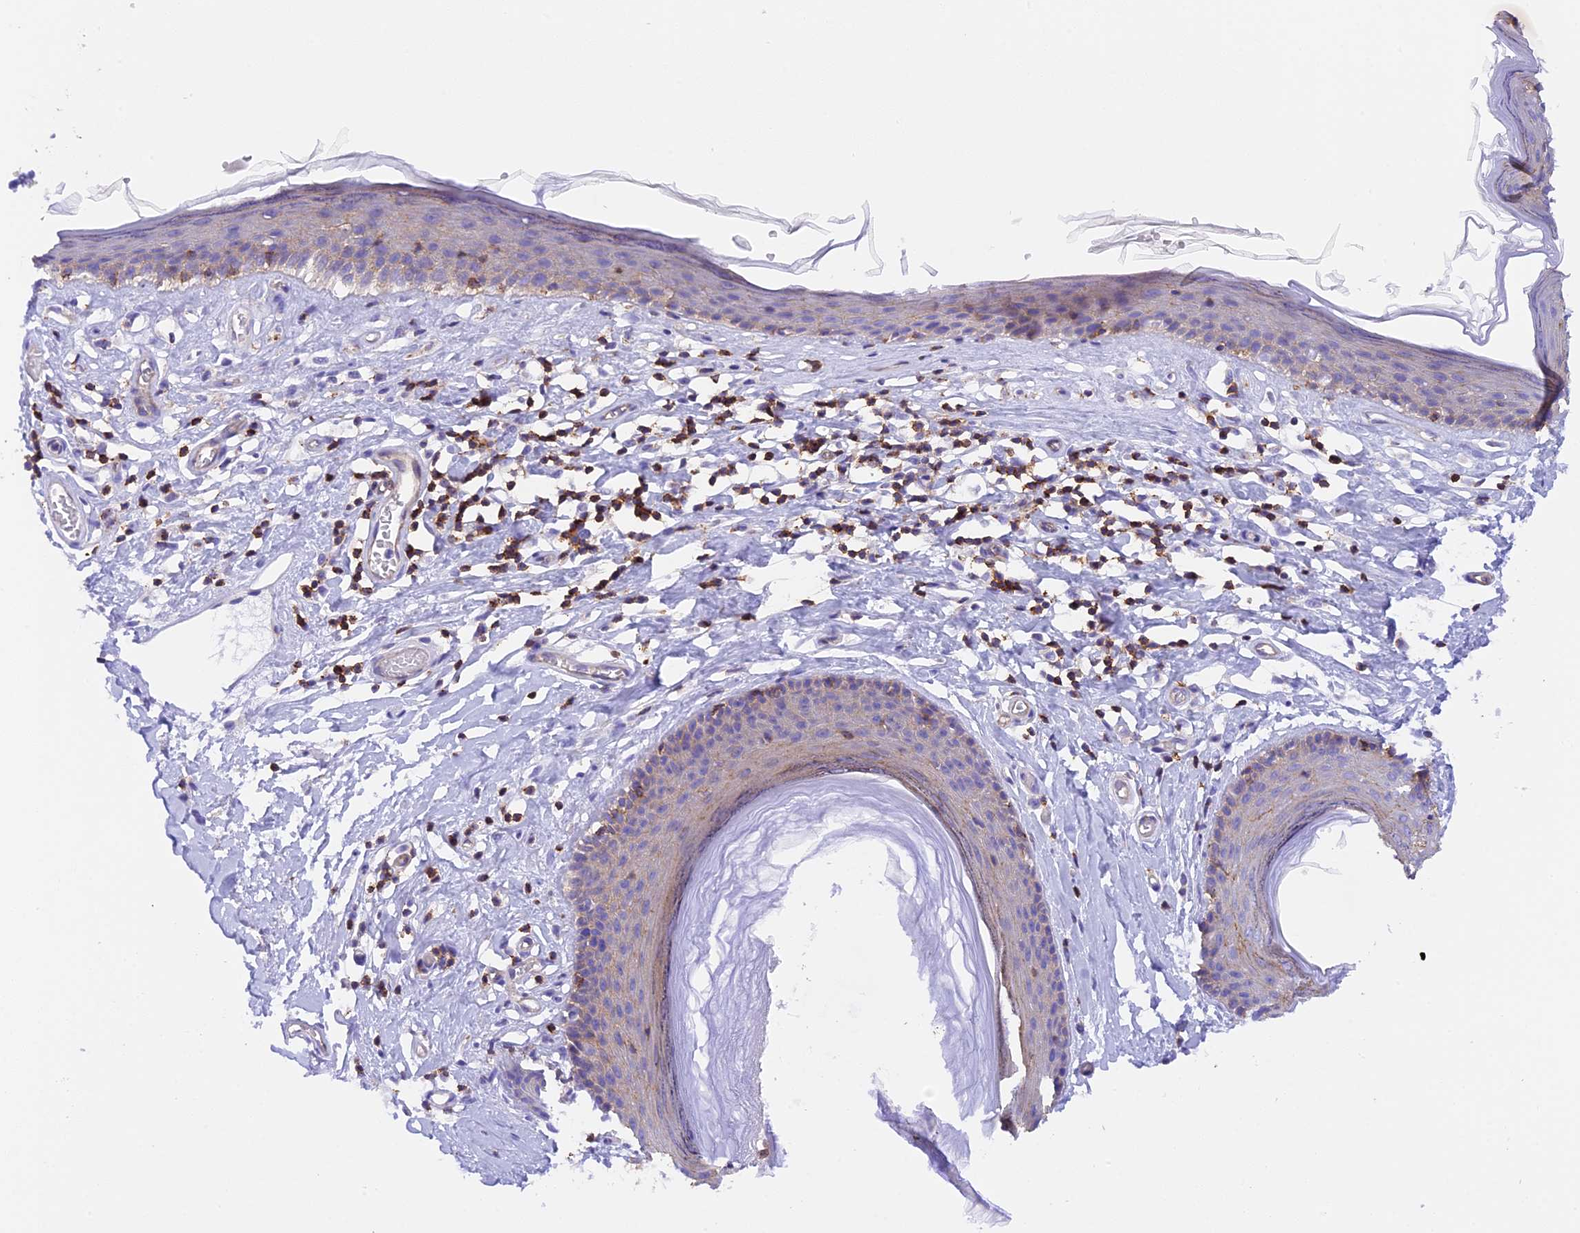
{"staining": {"intensity": "moderate", "quantity": "<25%", "location": "cytoplasmic/membranous"}, "tissue": "skin", "cell_type": "Epidermal cells", "image_type": "normal", "snomed": [{"axis": "morphology", "description": "Normal tissue, NOS"}, {"axis": "topography", "description": "Adipose tissue"}, {"axis": "topography", "description": "Vascular tissue"}, {"axis": "topography", "description": "Vulva"}, {"axis": "topography", "description": "Peripheral nerve tissue"}], "caption": "Immunohistochemical staining of unremarkable skin displays moderate cytoplasmic/membranous protein positivity in approximately <25% of epidermal cells. (Stains: DAB (3,3'-diaminobenzidine) in brown, nuclei in blue, Microscopy: brightfield microscopy at high magnification).", "gene": "FAM193A", "patient": {"sex": "female", "age": 86}}